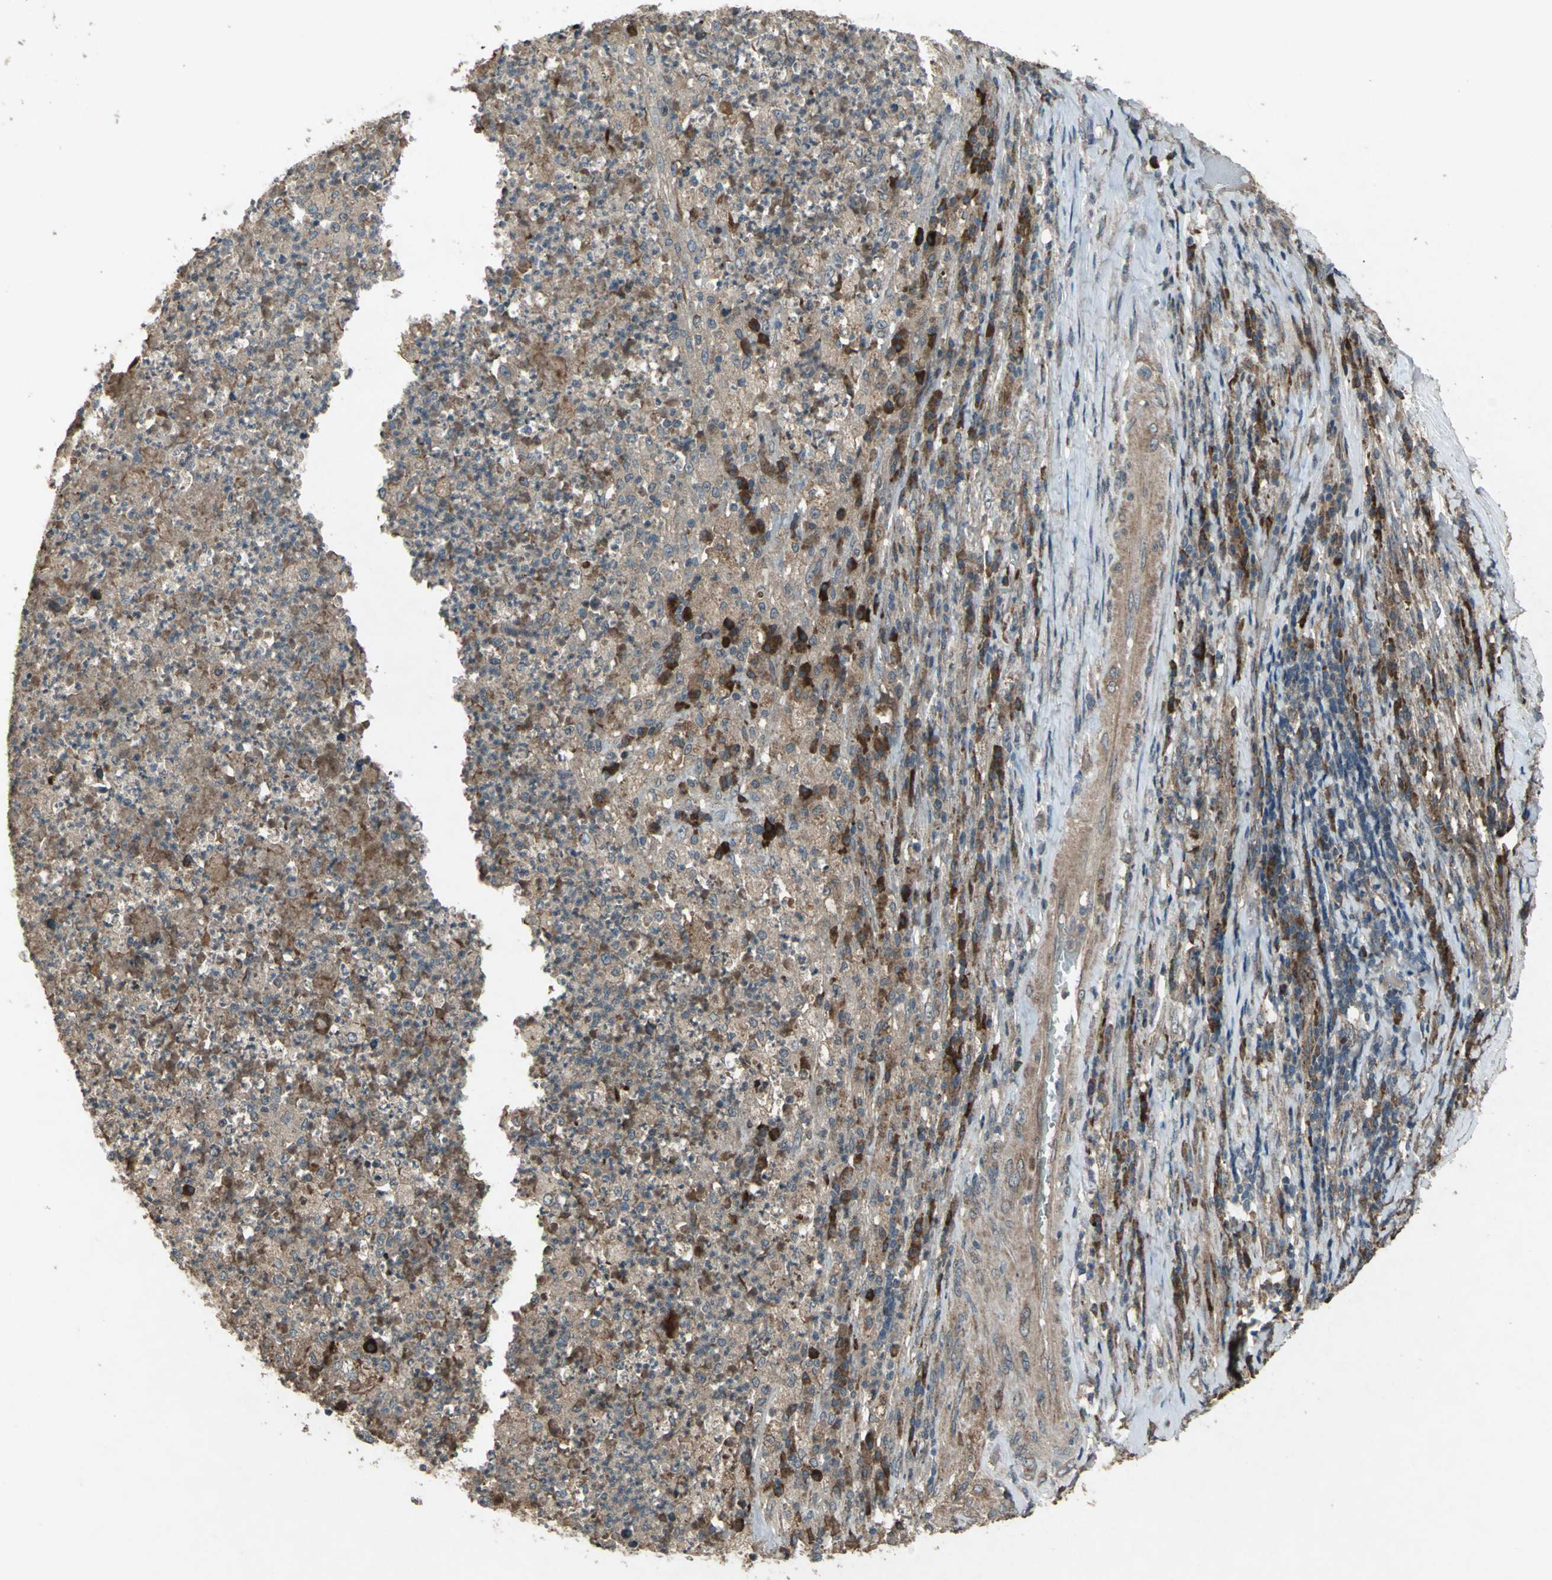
{"staining": {"intensity": "weak", "quantity": ">75%", "location": "cytoplasmic/membranous"}, "tissue": "testis cancer", "cell_type": "Tumor cells", "image_type": "cancer", "snomed": [{"axis": "morphology", "description": "Necrosis, NOS"}, {"axis": "morphology", "description": "Carcinoma, Embryonal, NOS"}, {"axis": "topography", "description": "Testis"}], "caption": "The photomicrograph shows staining of testis cancer (embryonal carcinoma), revealing weak cytoplasmic/membranous protein positivity (brown color) within tumor cells.", "gene": "SEPTIN4", "patient": {"sex": "male", "age": 19}}